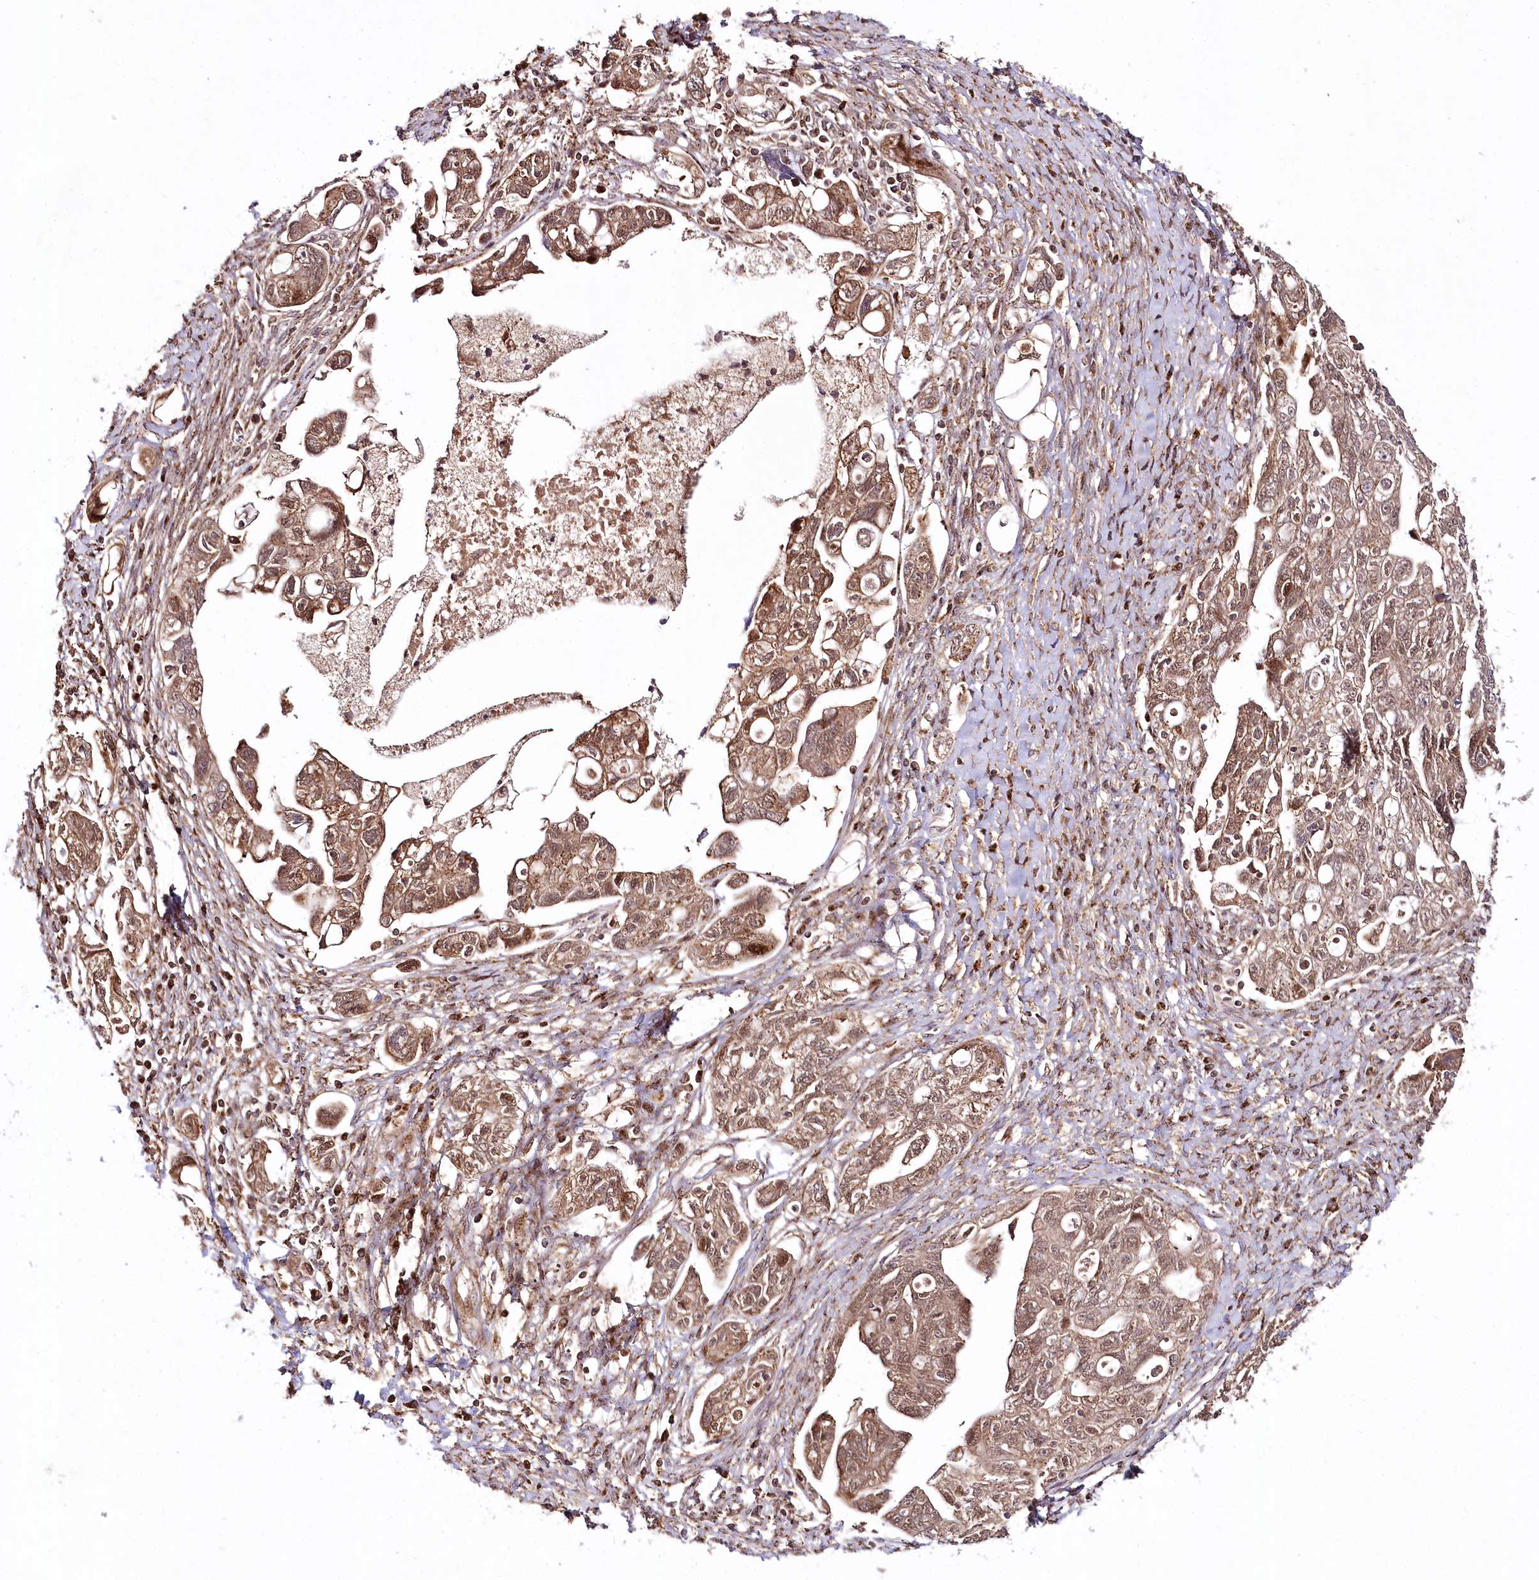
{"staining": {"intensity": "moderate", "quantity": ">75%", "location": "cytoplasmic/membranous,nuclear"}, "tissue": "ovarian cancer", "cell_type": "Tumor cells", "image_type": "cancer", "snomed": [{"axis": "morphology", "description": "Carcinoma, NOS"}, {"axis": "morphology", "description": "Cystadenocarcinoma, serous, NOS"}, {"axis": "topography", "description": "Ovary"}], "caption": "Immunohistochemical staining of human ovarian cancer (carcinoma) demonstrates medium levels of moderate cytoplasmic/membranous and nuclear protein expression in about >75% of tumor cells.", "gene": "COPG1", "patient": {"sex": "female", "age": 69}}